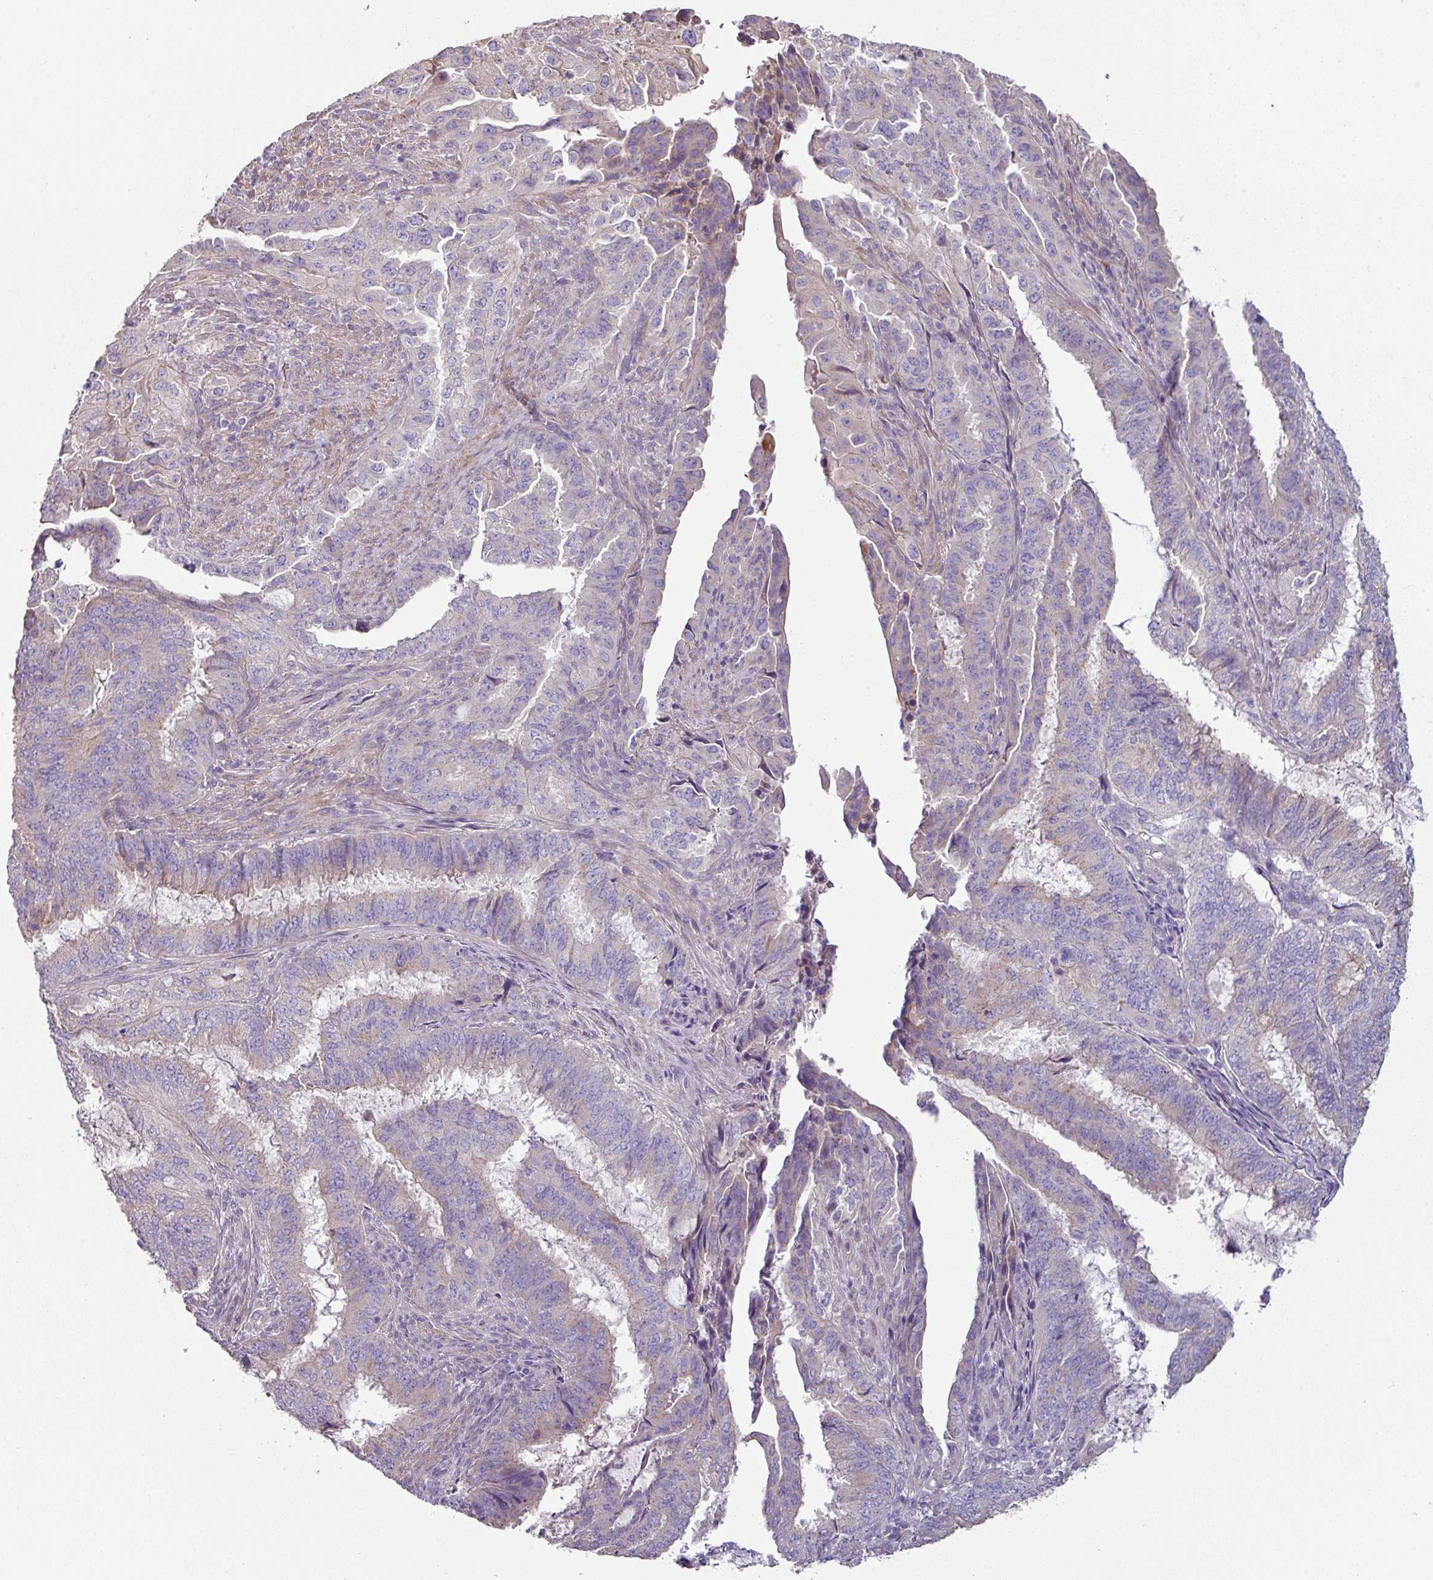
{"staining": {"intensity": "negative", "quantity": "none", "location": "none"}, "tissue": "endometrial cancer", "cell_type": "Tumor cells", "image_type": "cancer", "snomed": [{"axis": "morphology", "description": "Adenocarcinoma, NOS"}, {"axis": "topography", "description": "Endometrium"}], "caption": "IHC image of neoplastic tissue: human adenocarcinoma (endometrial) stained with DAB demonstrates no significant protein expression in tumor cells.", "gene": "LRRC9", "patient": {"sex": "female", "age": 51}}